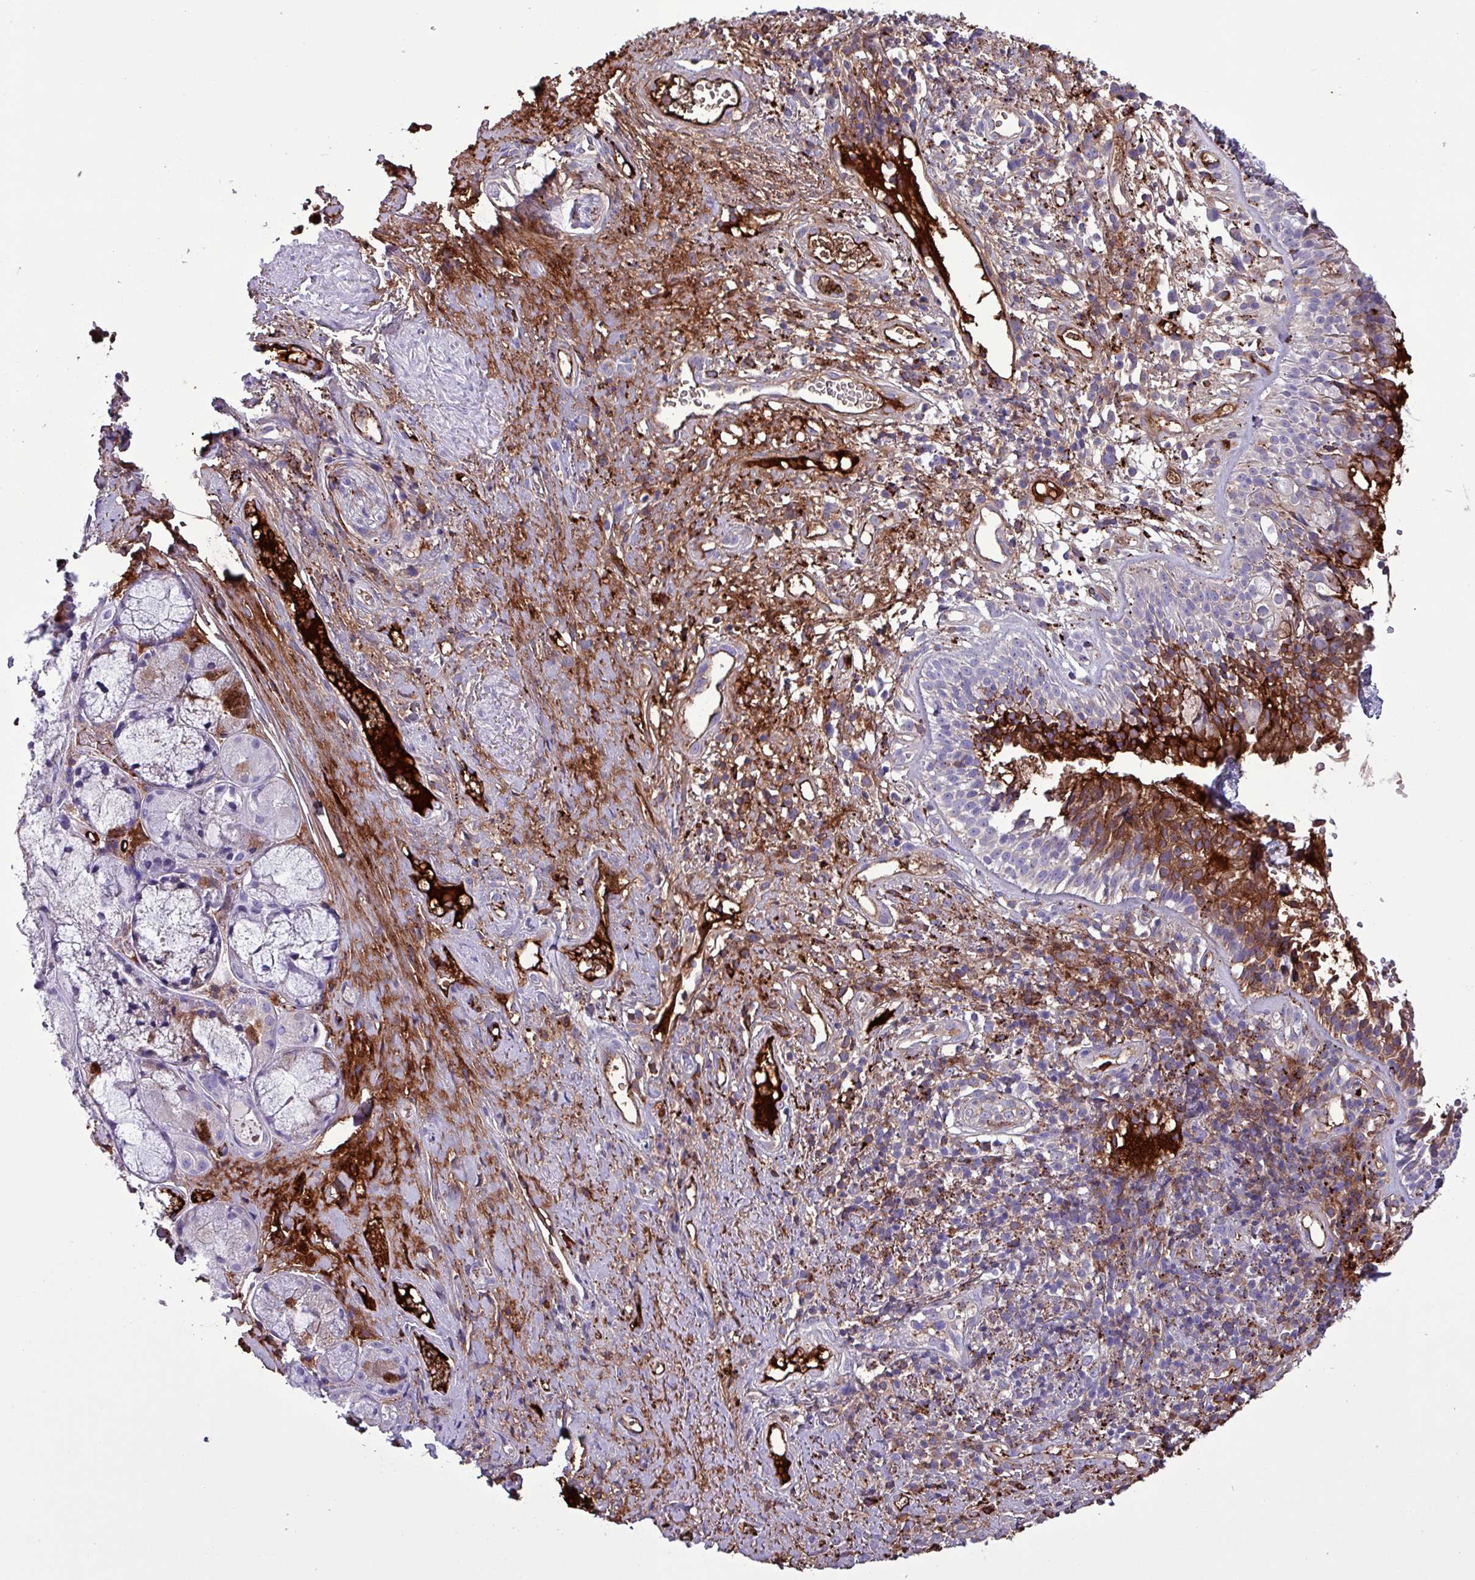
{"staining": {"intensity": "strong", "quantity": "<25%", "location": "cytoplasmic/membranous"}, "tissue": "nasopharynx", "cell_type": "Respiratory epithelial cells", "image_type": "normal", "snomed": [{"axis": "morphology", "description": "Normal tissue, NOS"}, {"axis": "topography", "description": "Cartilage tissue"}, {"axis": "topography", "description": "Nasopharynx"}, {"axis": "topography", "description": "Thyroid gland"}], "caption": "Brown immunohistochemical staining in benign nasopharynx shows strong cytoplasmic/membranous staining in about <25% of respiratory epithelial cells.", "gene": "HPR", "patient": {"sex": "male", "age": 63}}